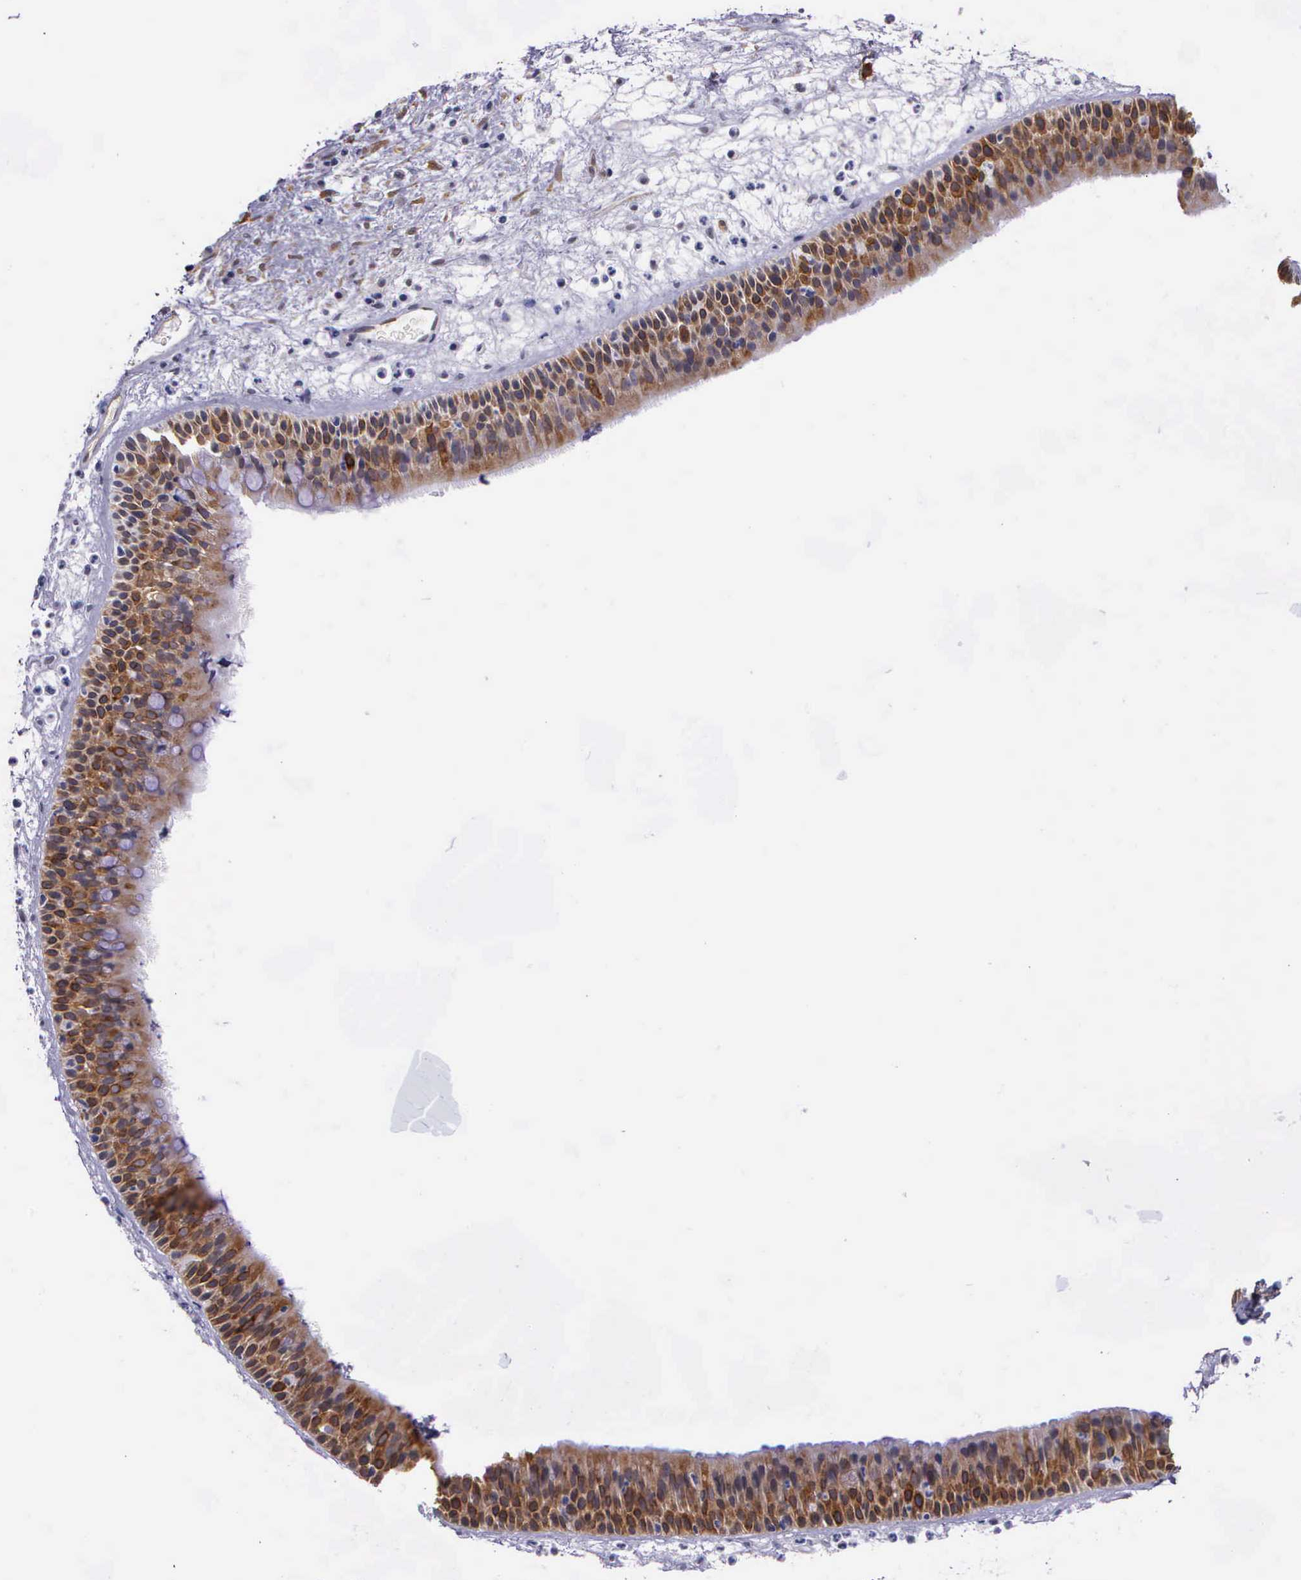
{"staining": {"intensity": "moderate", "quantity": ">75%", "location": "cytoplasmic/membranous"}, "tissue": "nasopharynx", "cell_type": "Respiratory epithelial cells", "image_type": "normal", "snomed": [{"axis": "morphology", "description": "Normal tissue, NOS"}, {"axis": "topography", "description": "Nasopharynx"}], "caption": "Immunohistochemistry (DAB) staining of normal human nasopharynx shows moderate cytoplasmic/membranous protein positivity in about >75% of respiratory epithelial cells.", "gene": "AHNAK2", "patient": {"sex": "male", "age": 63}}